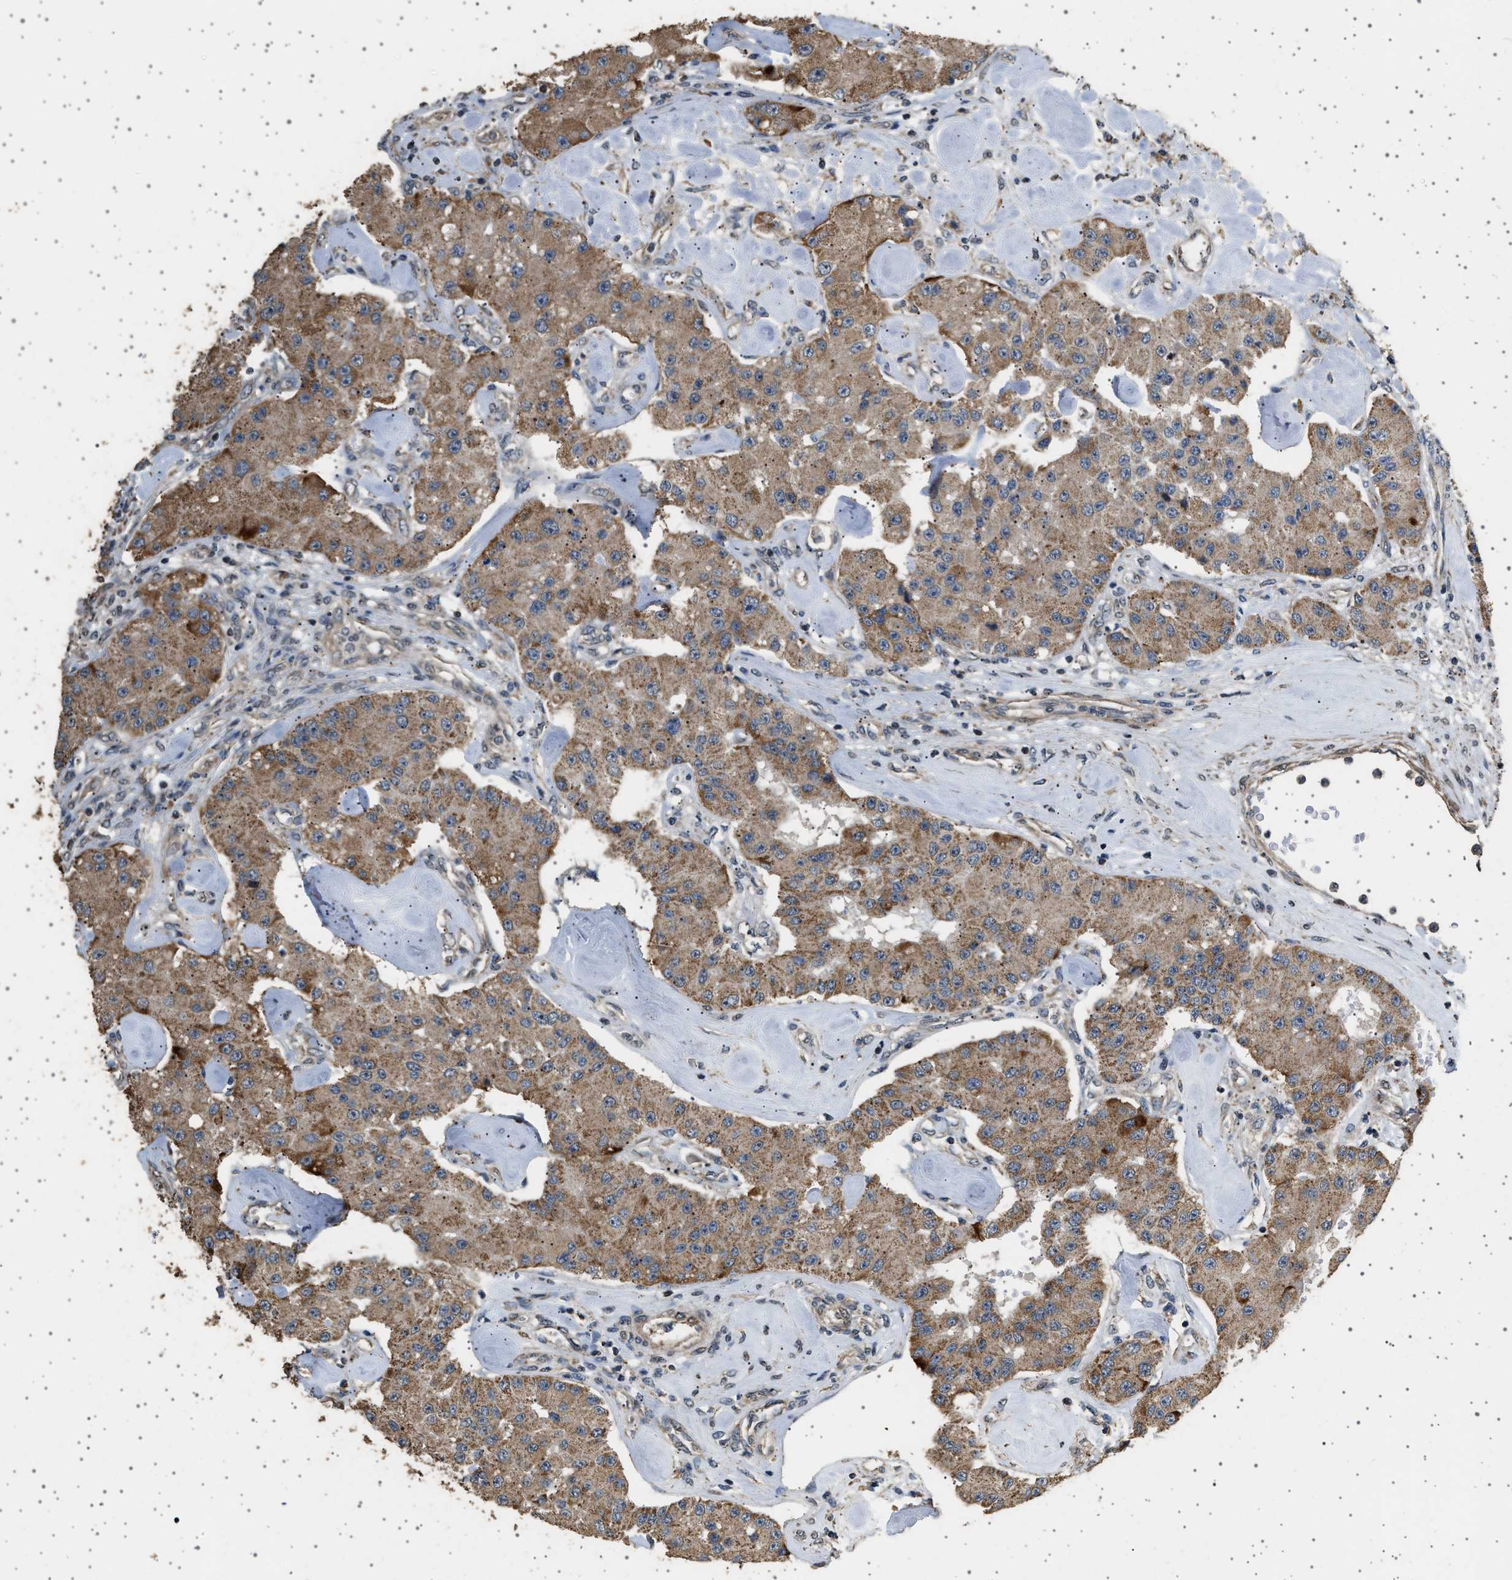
{"staining": {"intensity": "moderate", "quantity": ">75%", "location": "cytoplasmic/membranous"}, "tissue": "carcinoid", "cell_type": "Tumor cells", "image_type": "cancer", "snomed": [{"axis": "morphology", "description": "Carcinoid, malignant, NOS"}, {"axis": "topography", "description": "Pancreas"}], "caption": "About >75% of tumor cells in carcinoid (malignant) display moderate cytoplasmic/membranous protein positivity as visualized by brown immunohistochemical staining.", "gene": "KCNA4", "patient": {"sex": "male", "age": 41}}